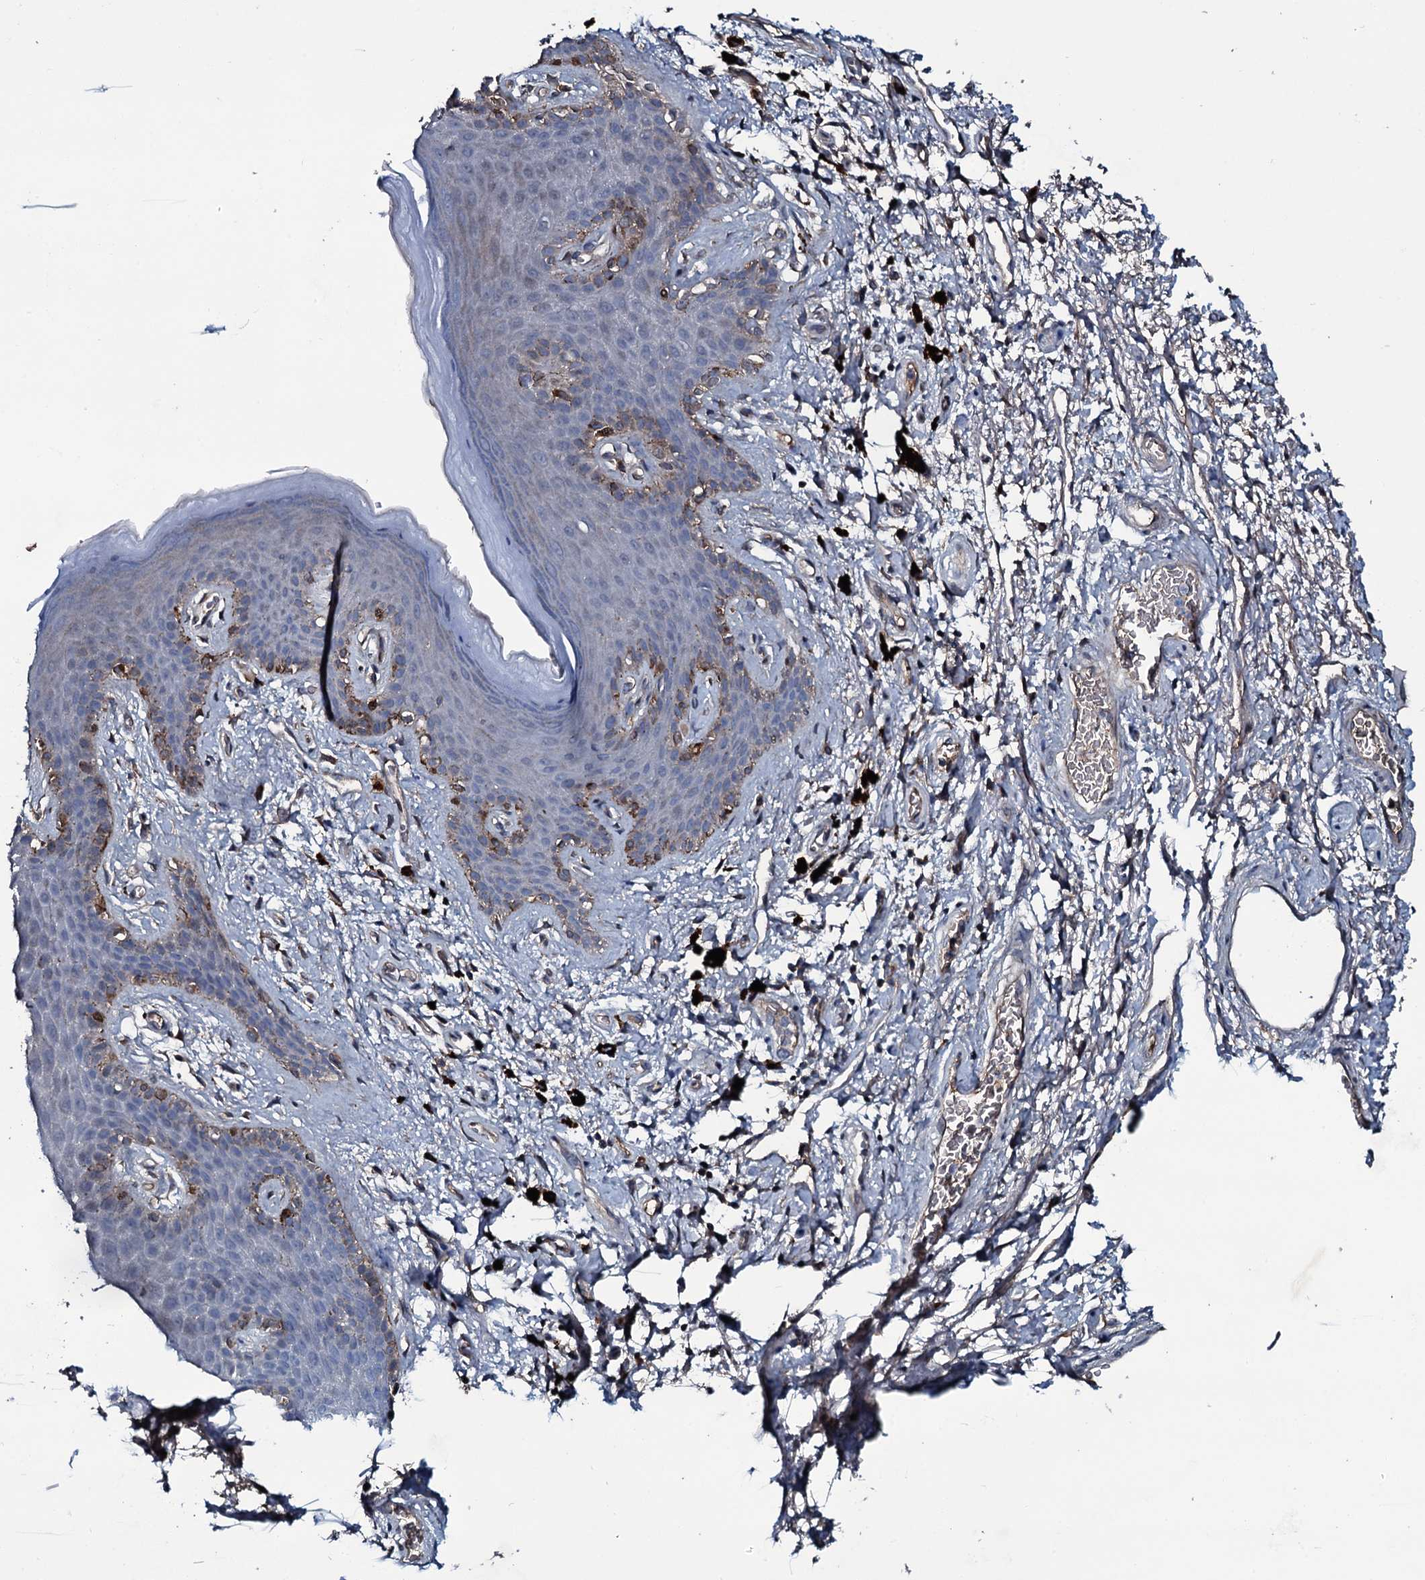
{"staining": {"intensity": "moderate", "quantity": "<25%", "location": "cytoplasmic/membranous"}, "tissue": "skin", "cell_type": "Epidermal cells", "image_type": "normal", "snomed": [{"axis": "morphology", "description": "Normal tissue, NOS"}, {"axis": "topography", "description": "Anal"}], "caption": "Protein expression by immunohistochemistry (IHC) reveals moderate cytoplasmic/membranous expression in approximately <25% of epidermal cells in normal skin.", "gene": "LYG2", "patient": {"sex": "female", "age": 46}}